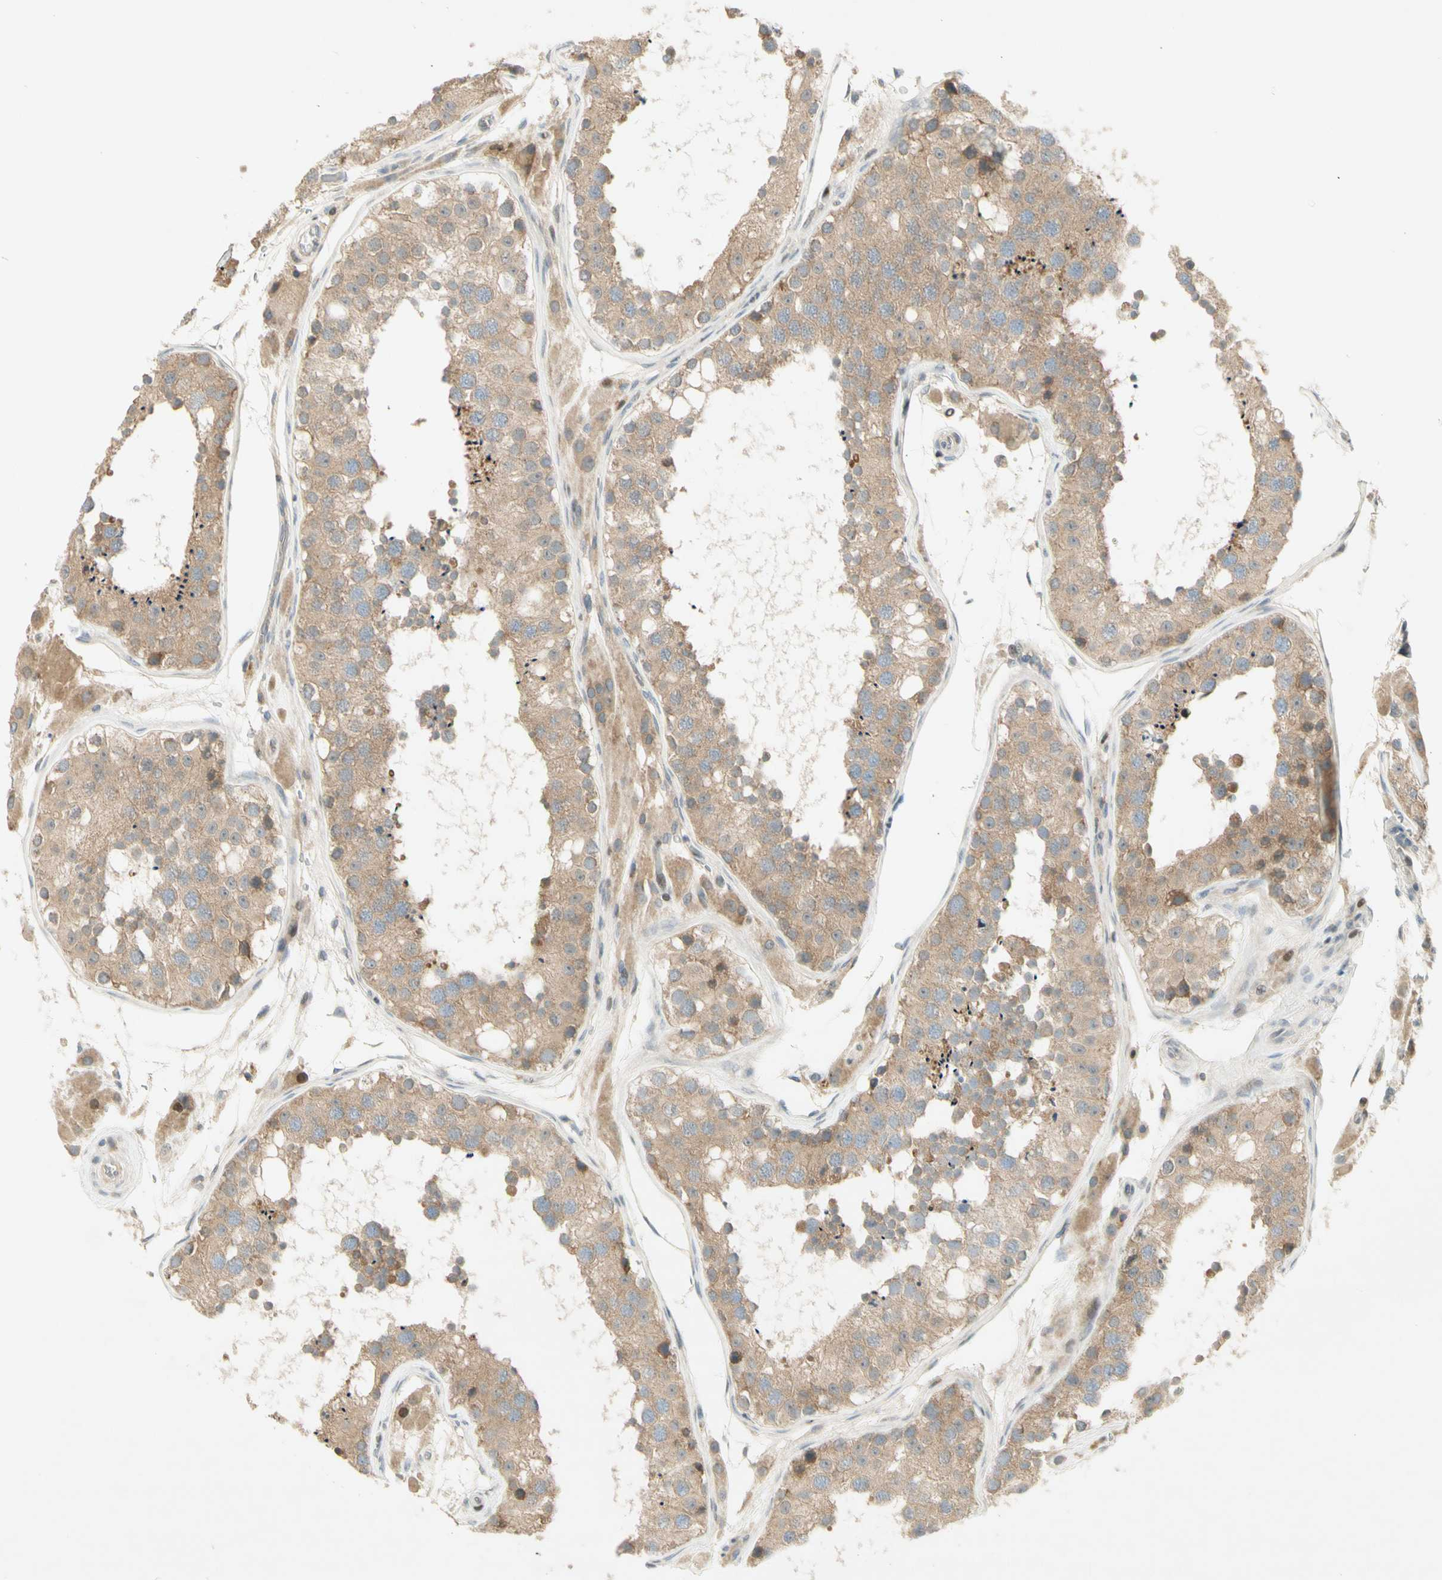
{"staining": {"intensity": "moderate", "quantity": "25%-75%", "location": "cytoplasmic/membranous"}, "tissue": "testis", "cell_type": "Cells in seminiferous ducts", "image_type": "normal", "snomed": [{"axis": "morphology", "description": "Normal tissue, NOS"}, {"axis": "topography", "description": "Testis"}], "caption": "A high-resolution histopathology image shows IHC staining of unremarkable testis, which exhibits moderate cytoplasmic/membranous expression in approximately 25%-75% of cells in seminiferous ducts.", "gene": "ETF1", "patient": {"sex": "male", "age": 26}}